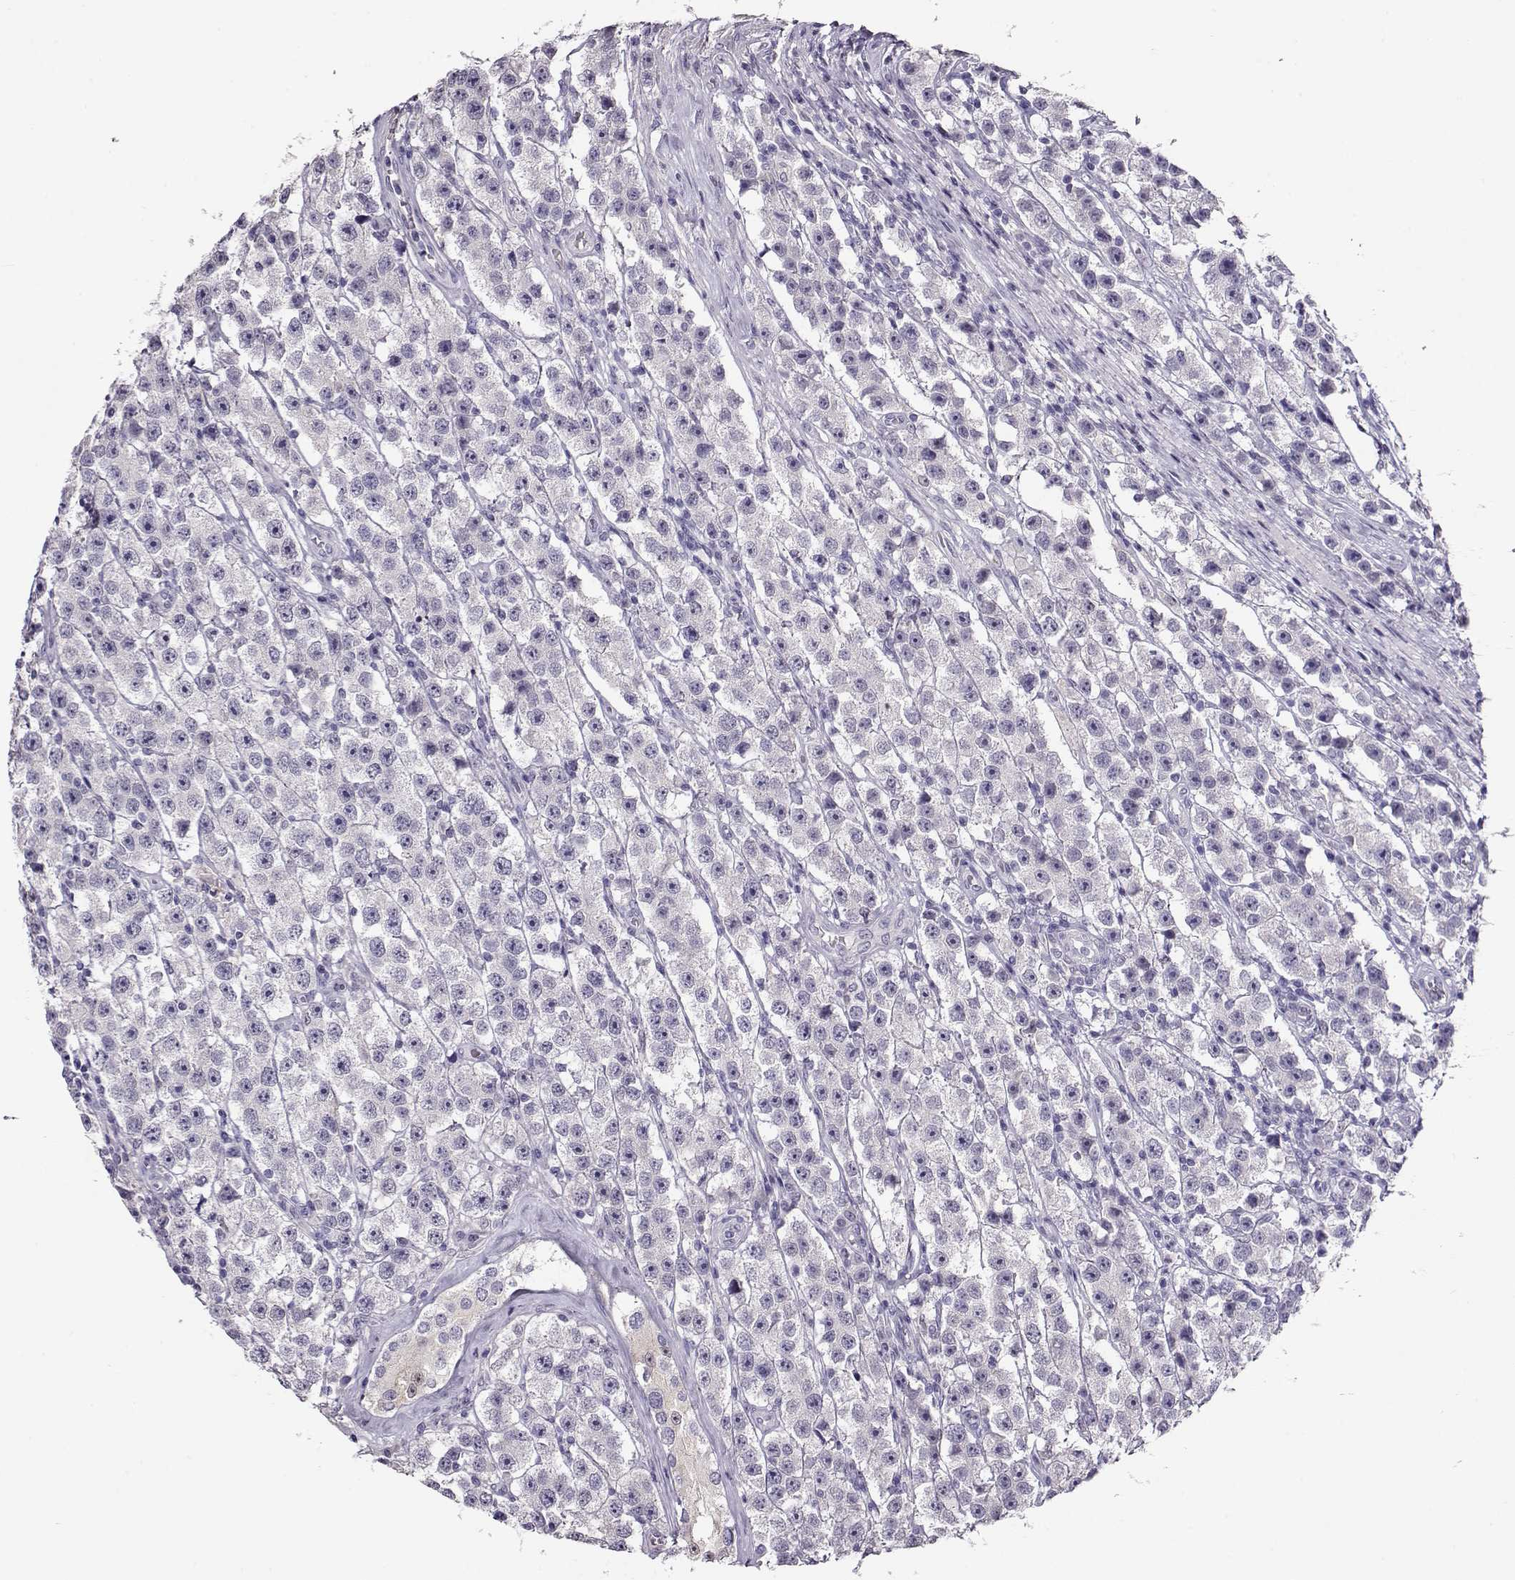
{"staining": {"intensity": "negative", "quantity": "none", "location": "none"}, "tissue": "testis cancer", "cell_type": "Tumor cells", "image_type": "cancer", "snomed": [{"axis": "morphology", "description": "Seminoma, NOS"}, {"axis": "topography", "description": "Testis"}], "caption": "Micrograph shows no protein staining in tumor cells of testis cancer tissue. (DAB (3,3'-diaminobenzidine) IHC with hematoxylin counter stain).", "gene": "CCR8", "patient": {"sex": "male", "age": 45}}